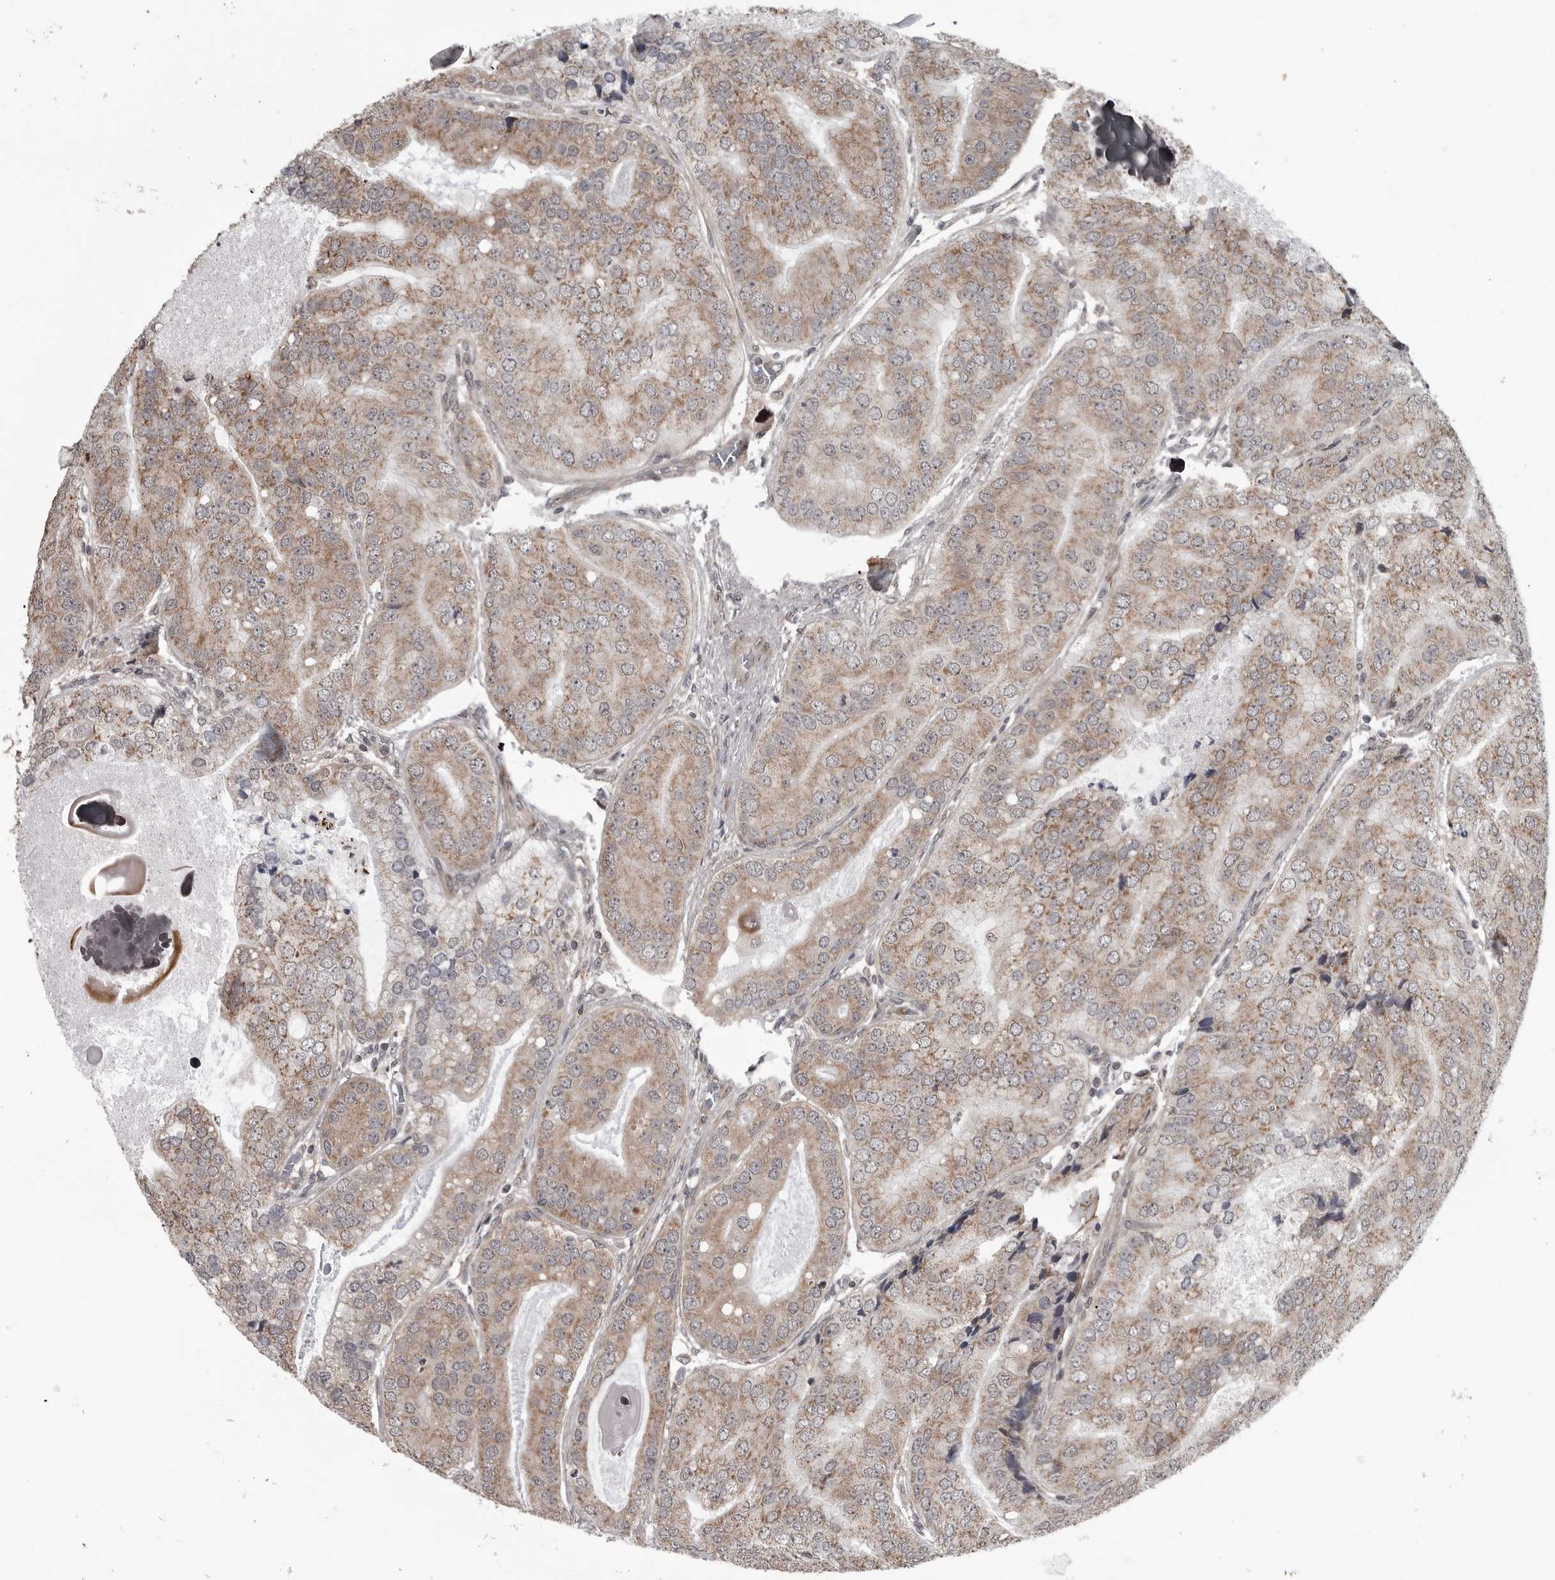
{"staining": {"intensity": "moderate", "quantity": ">75%", "location": "cytoplasmic/membranous"}, "tissue": "prostate cancer", "cell_type": "Tumor cells", "image_type": "cancer", "snomed": [{"axis": "morphology", "description": "Adenocarcinoma, High grade"}, {"axis": "topography", "description": "Prostate"}], "caption": "DAB immunohistochemical staining of prostate cancer (adenocarcinoma (high-grade)) shows moderate cytoplasmic/membranous protein positivity in approximately >75% of tumor cells. (DAB IHC, brown staining for protein, blue staining for nuclei).", "gene": "FAAP100", "patient": {"sex": "male", "age": 70}}